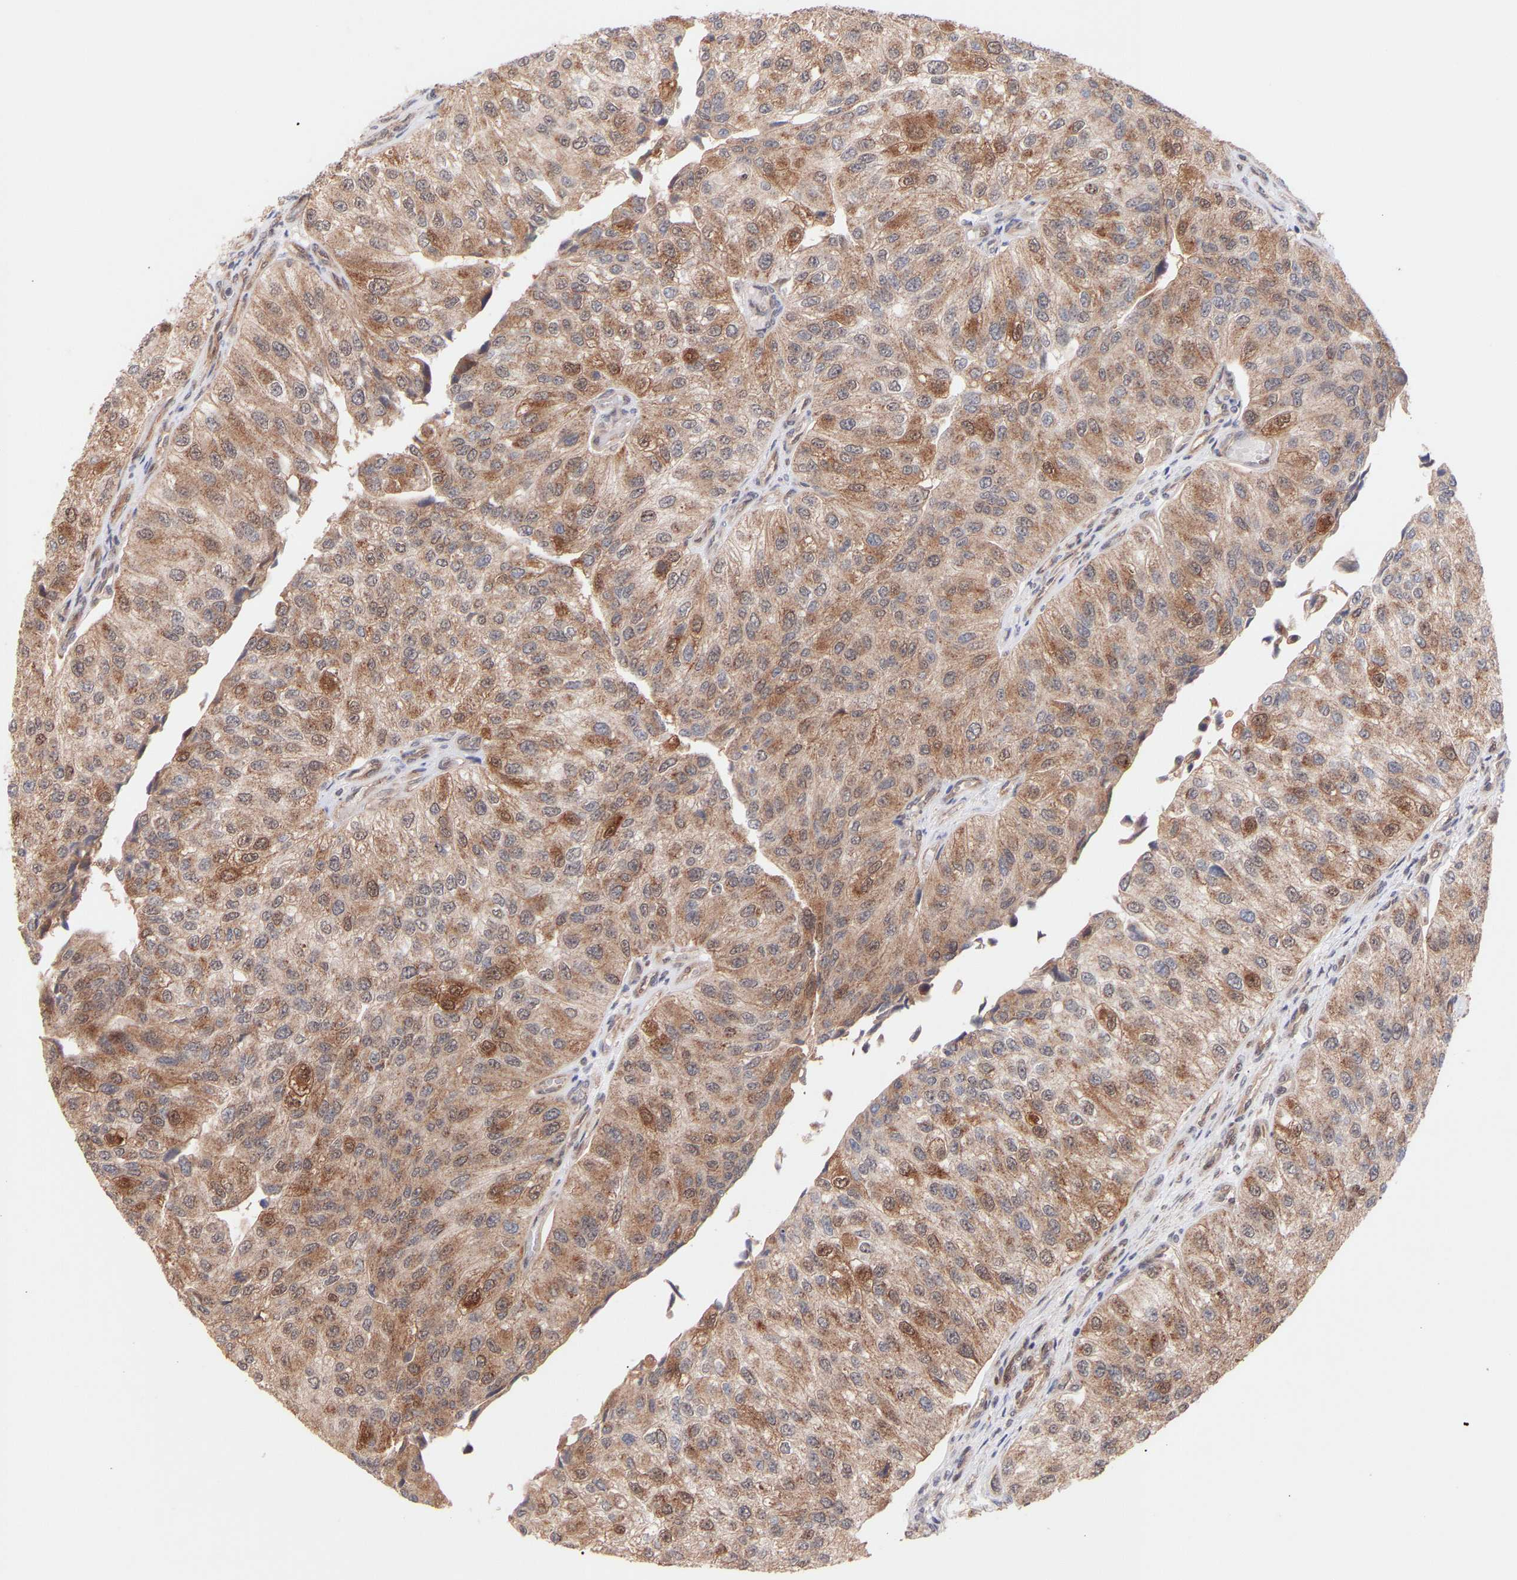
{"staining": {"intensity": "moderate", "quantity": ">75%", "location": "cytoplasmic/membranous,nuclear"}, "tissue": "urothelial cancer", "cell_type": "Tumor cells", "image_type": "cancer", "snomed": [{"axis": "morphology", "description": "Urothelial carcinoma, High grade"}, {"axis": "topography", "description": "Kidney"}, {"axis": "topography", "description": "Urinary bladder"}], "caption": "Protein staining of urothelial cancer tissue reveals moderate cytoplasmic/membranous and nuclear expression in about >75% of tumor cells.", "gene": "PDLIM5", "patient": {"sex": "male", "age": 77}}